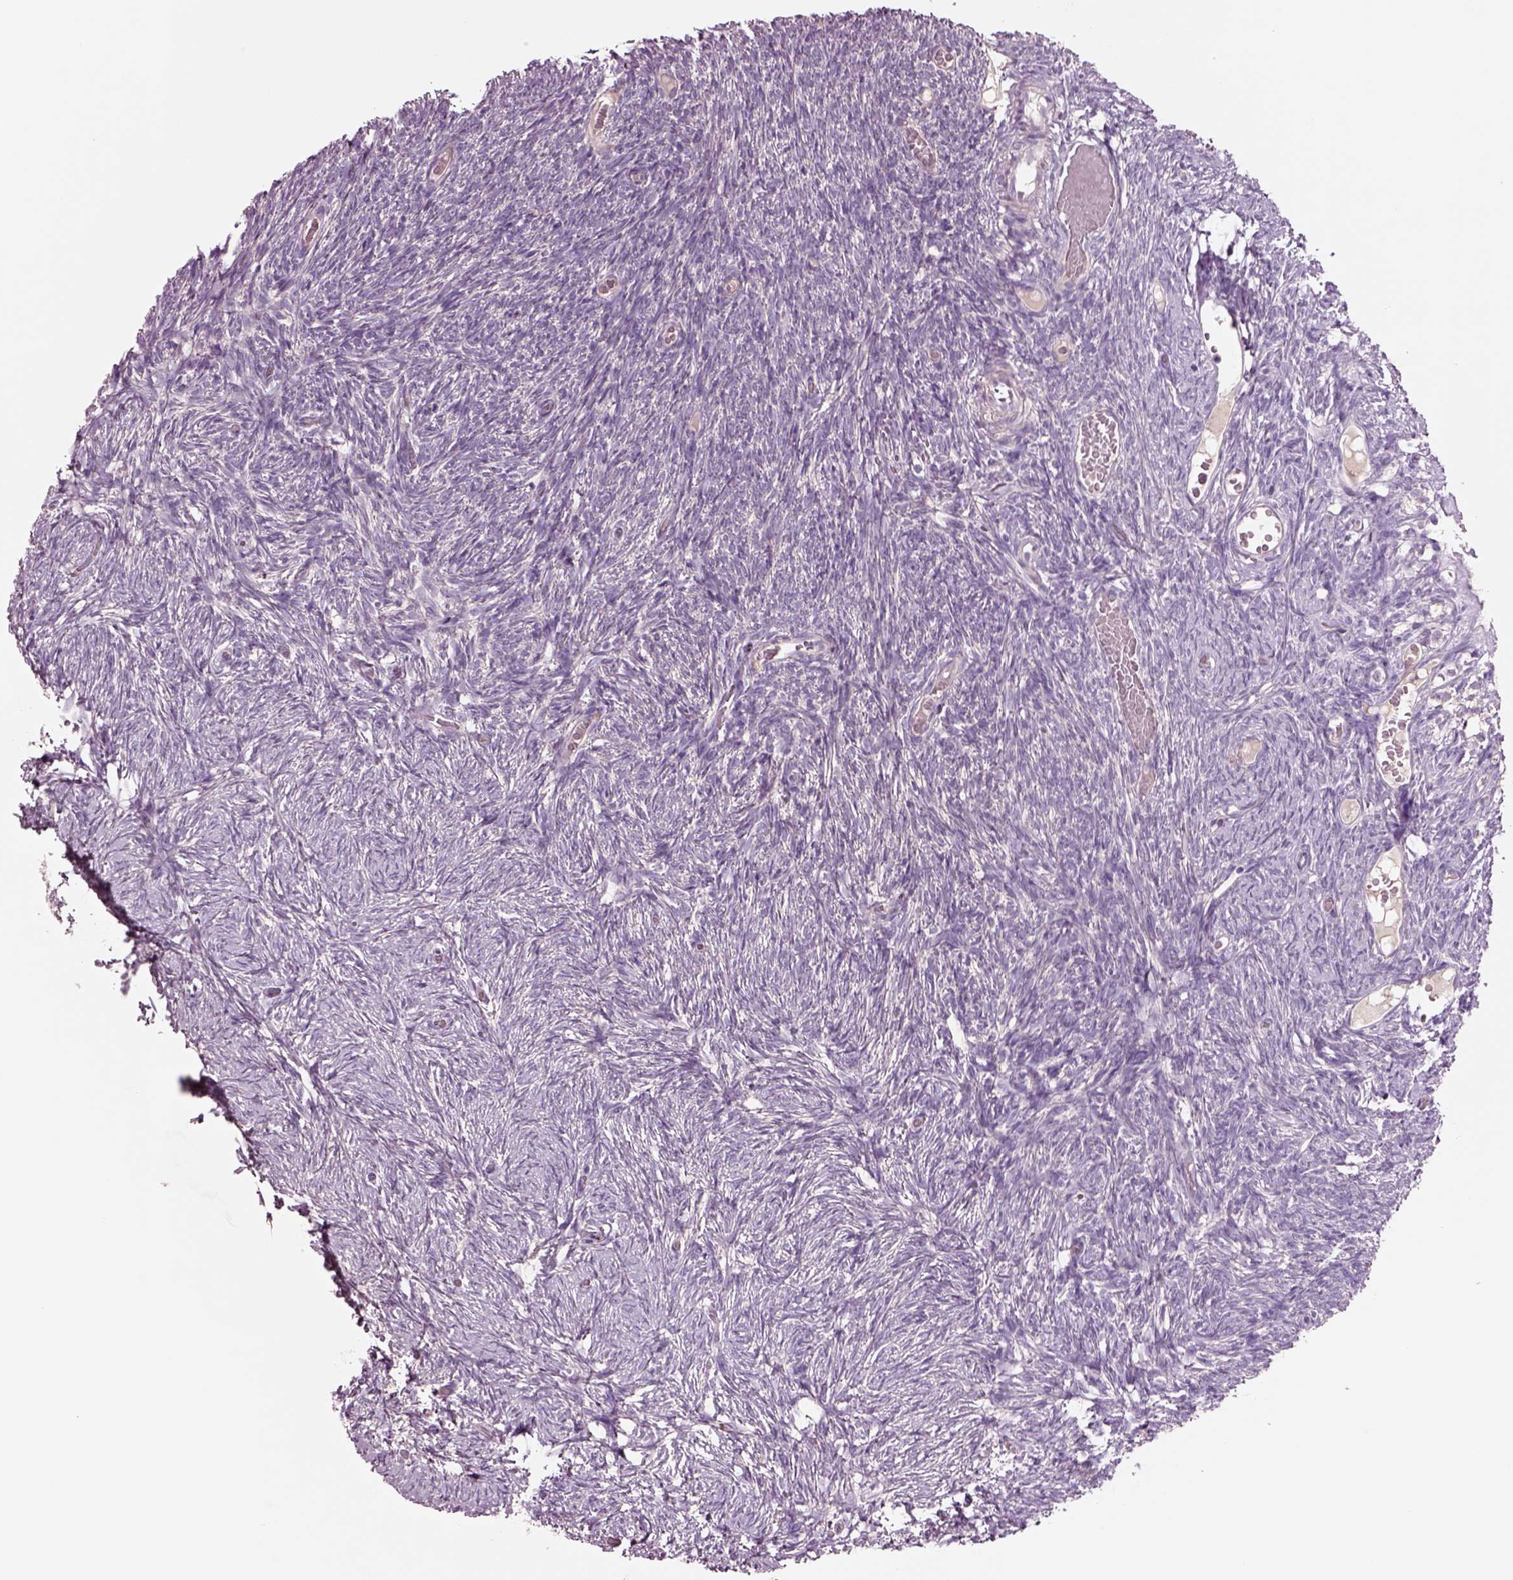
{"staining": {"intensity": "negative", "quantity": "none", "location": "none"}, "tissue": "ovary", "cell_type": "Ovarian stroma cells", "image_type": "normal", "snomed": [{"axis": "morphology", "description": "Normal tissue, NOS"}, {"axis": "topography", "description": "Ovary"}], "caption": "Immunohistochemical staining of unremarkable ovary shows no significant staining in ovarian stroma cells. (DAB IHC visualized using brightfield microscopy, high magnification).", "gene": "PLPP7", "patient": {"sex": "female", "age": 39}}